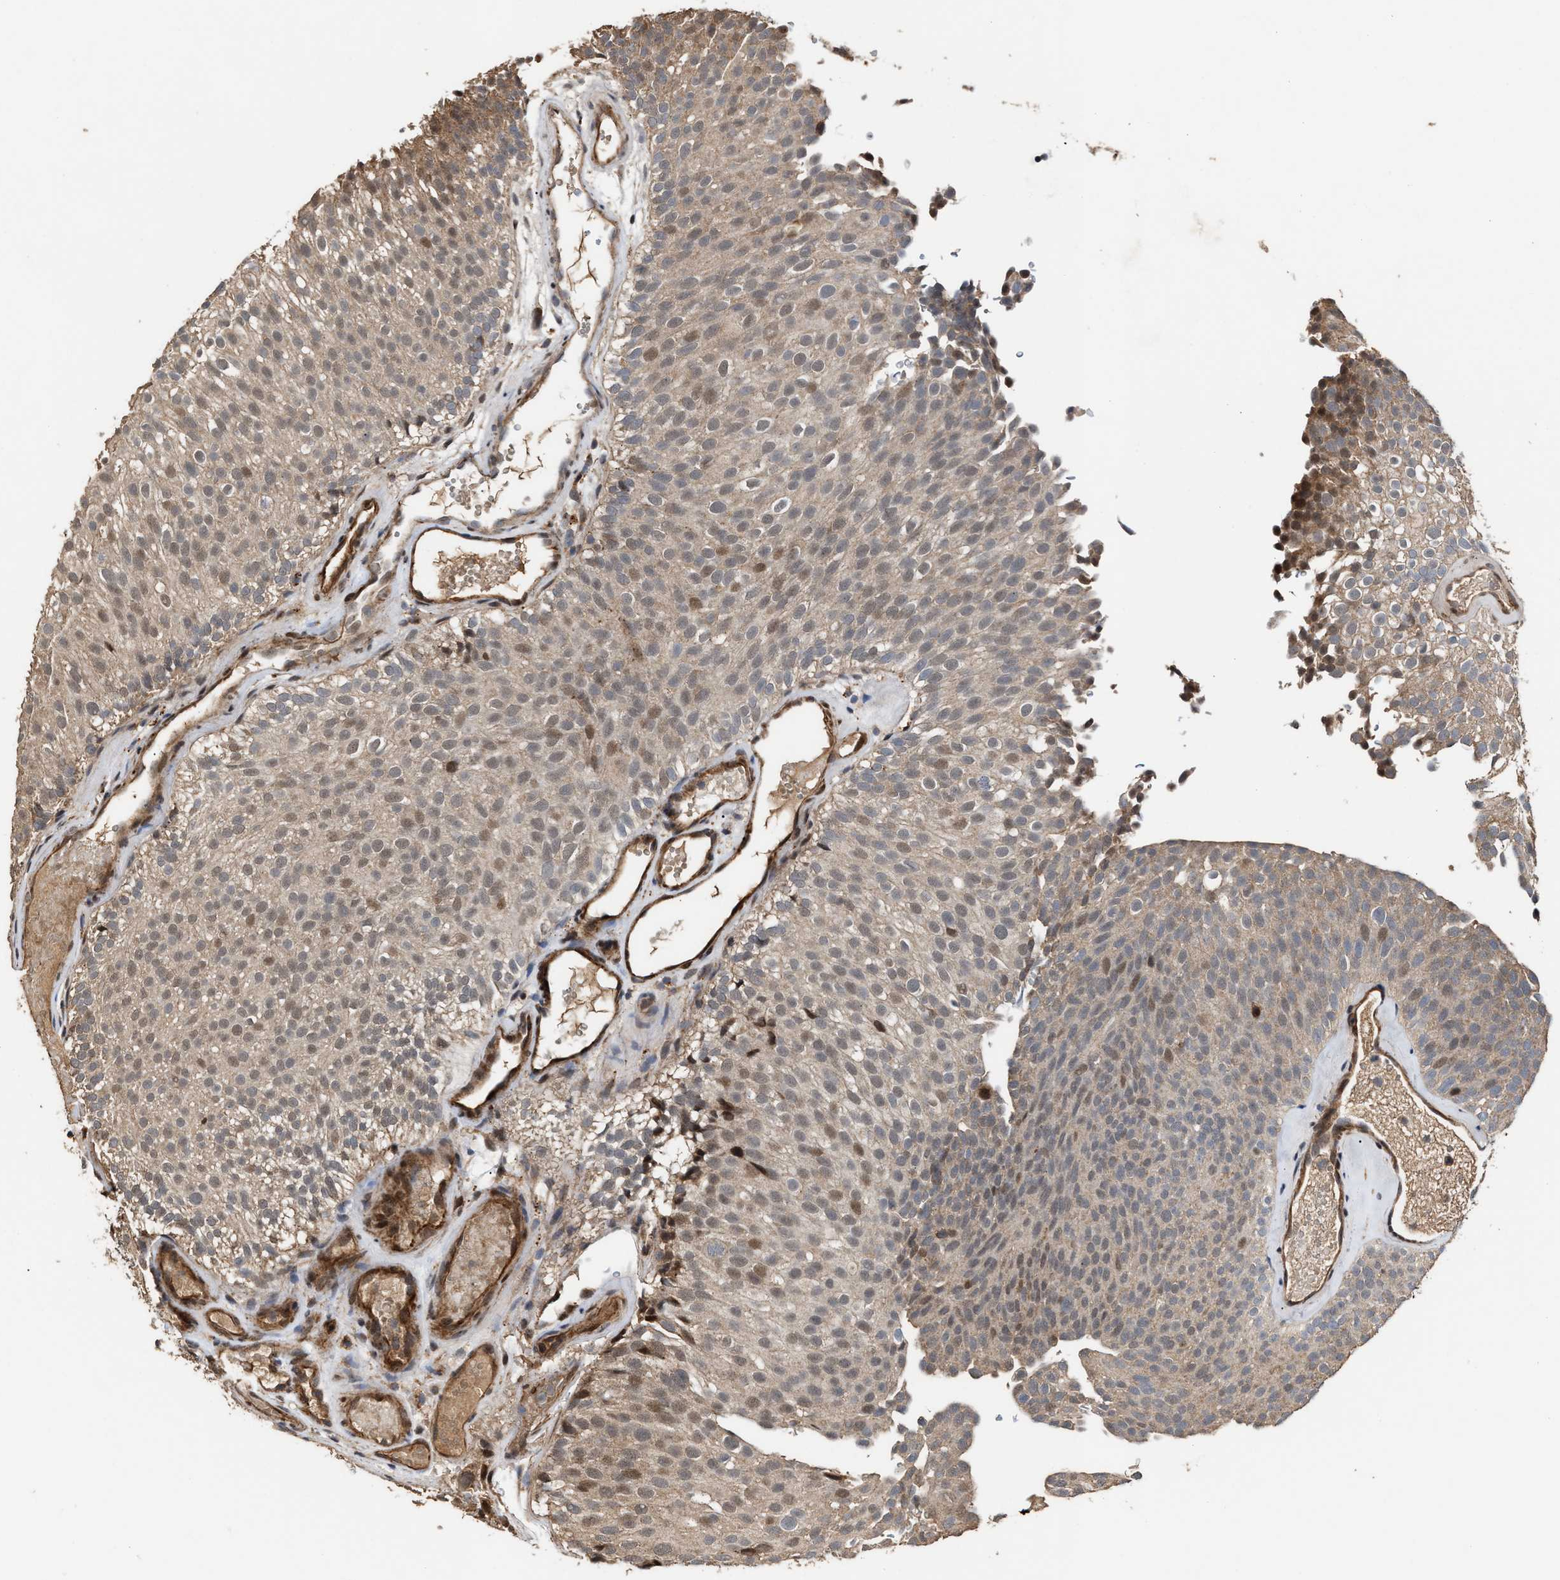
{"staining": {"intensity": "weak", "quantity": ">75%", "location": "cytoplasmic/membranous,nuclear"}, "tissue": "urothelial cancer", "cell_type": "Tumor cells", "image_type": "cancer", "snomed": [{"axis": "morphology", "description": "Urothelial carcinoma, Low grade"}, {"axis": "topography", "description": "Urinary bladder"}], "caption": "Weak cytoplasmic/membranous and nuclear protein expression is present in about >75% of tumor cells in urothelial cancer. The staining was performed using DAB to visualize the protein expression in brown, while the nuclei were stained in blue with hematoxylin (Magnification: 20x).", "gene": "ZNHIT6", "patient": {"sex": "male", "age": 78}}